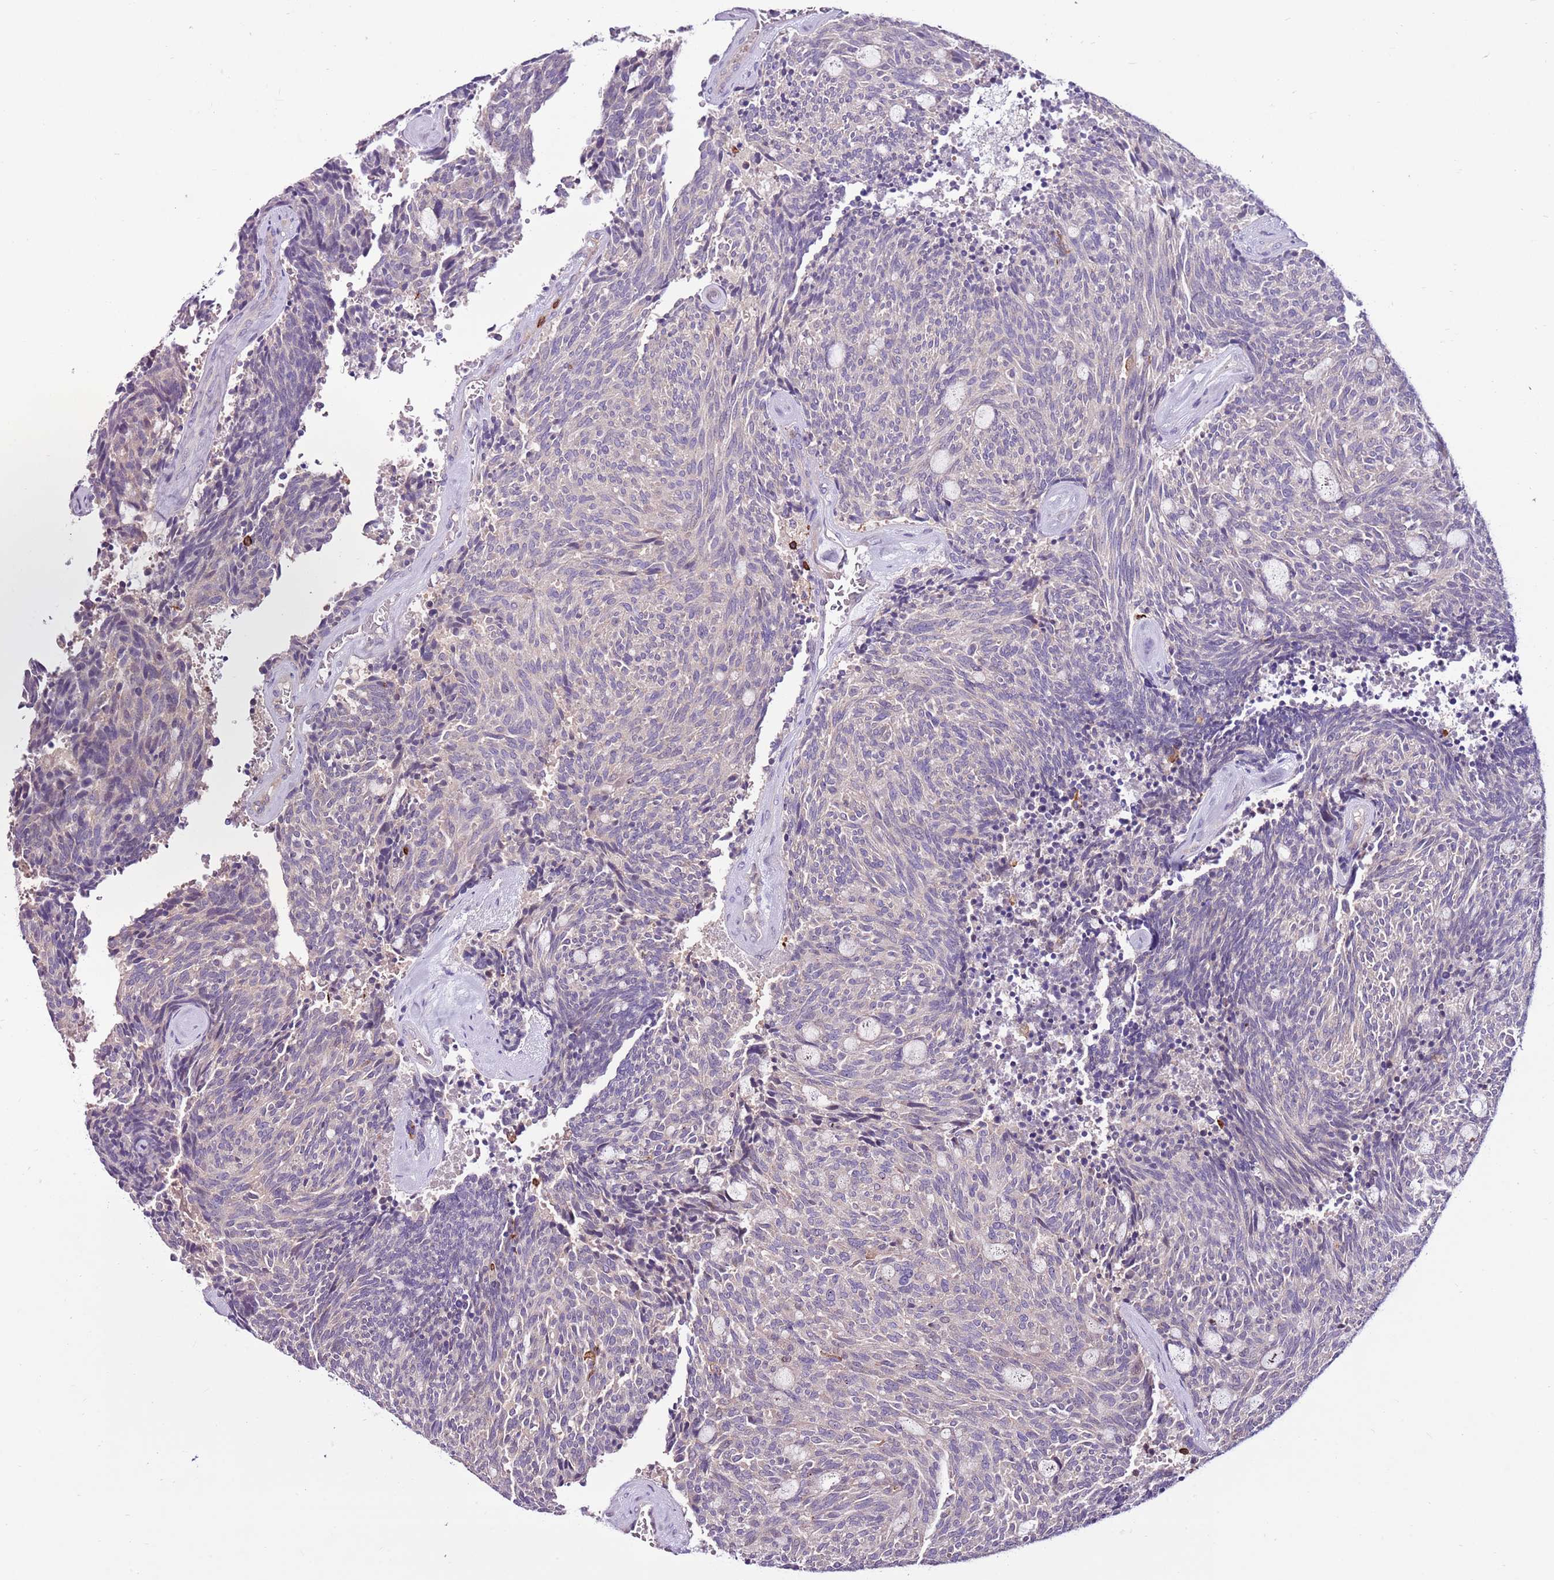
{"staining": {"intensity": "negative", "quantity": "none", "location": "none"}, "tissue": "carcinoid", "cell_type": "Tumor cells", "image_type": "cancer", "snomed": [{"axis": "morphology", "description": "Carcinoid, malignant, NOS"}, {"axis": "topography", "description": "Pancreas"}], "caption": "Carcinoid (malignant) stained for a protein using immunohistochemistry (IHC) shows no expression tumor cells.", "gene": "ZSWIM1", "patient": {"sex": "female", "age": 54}}